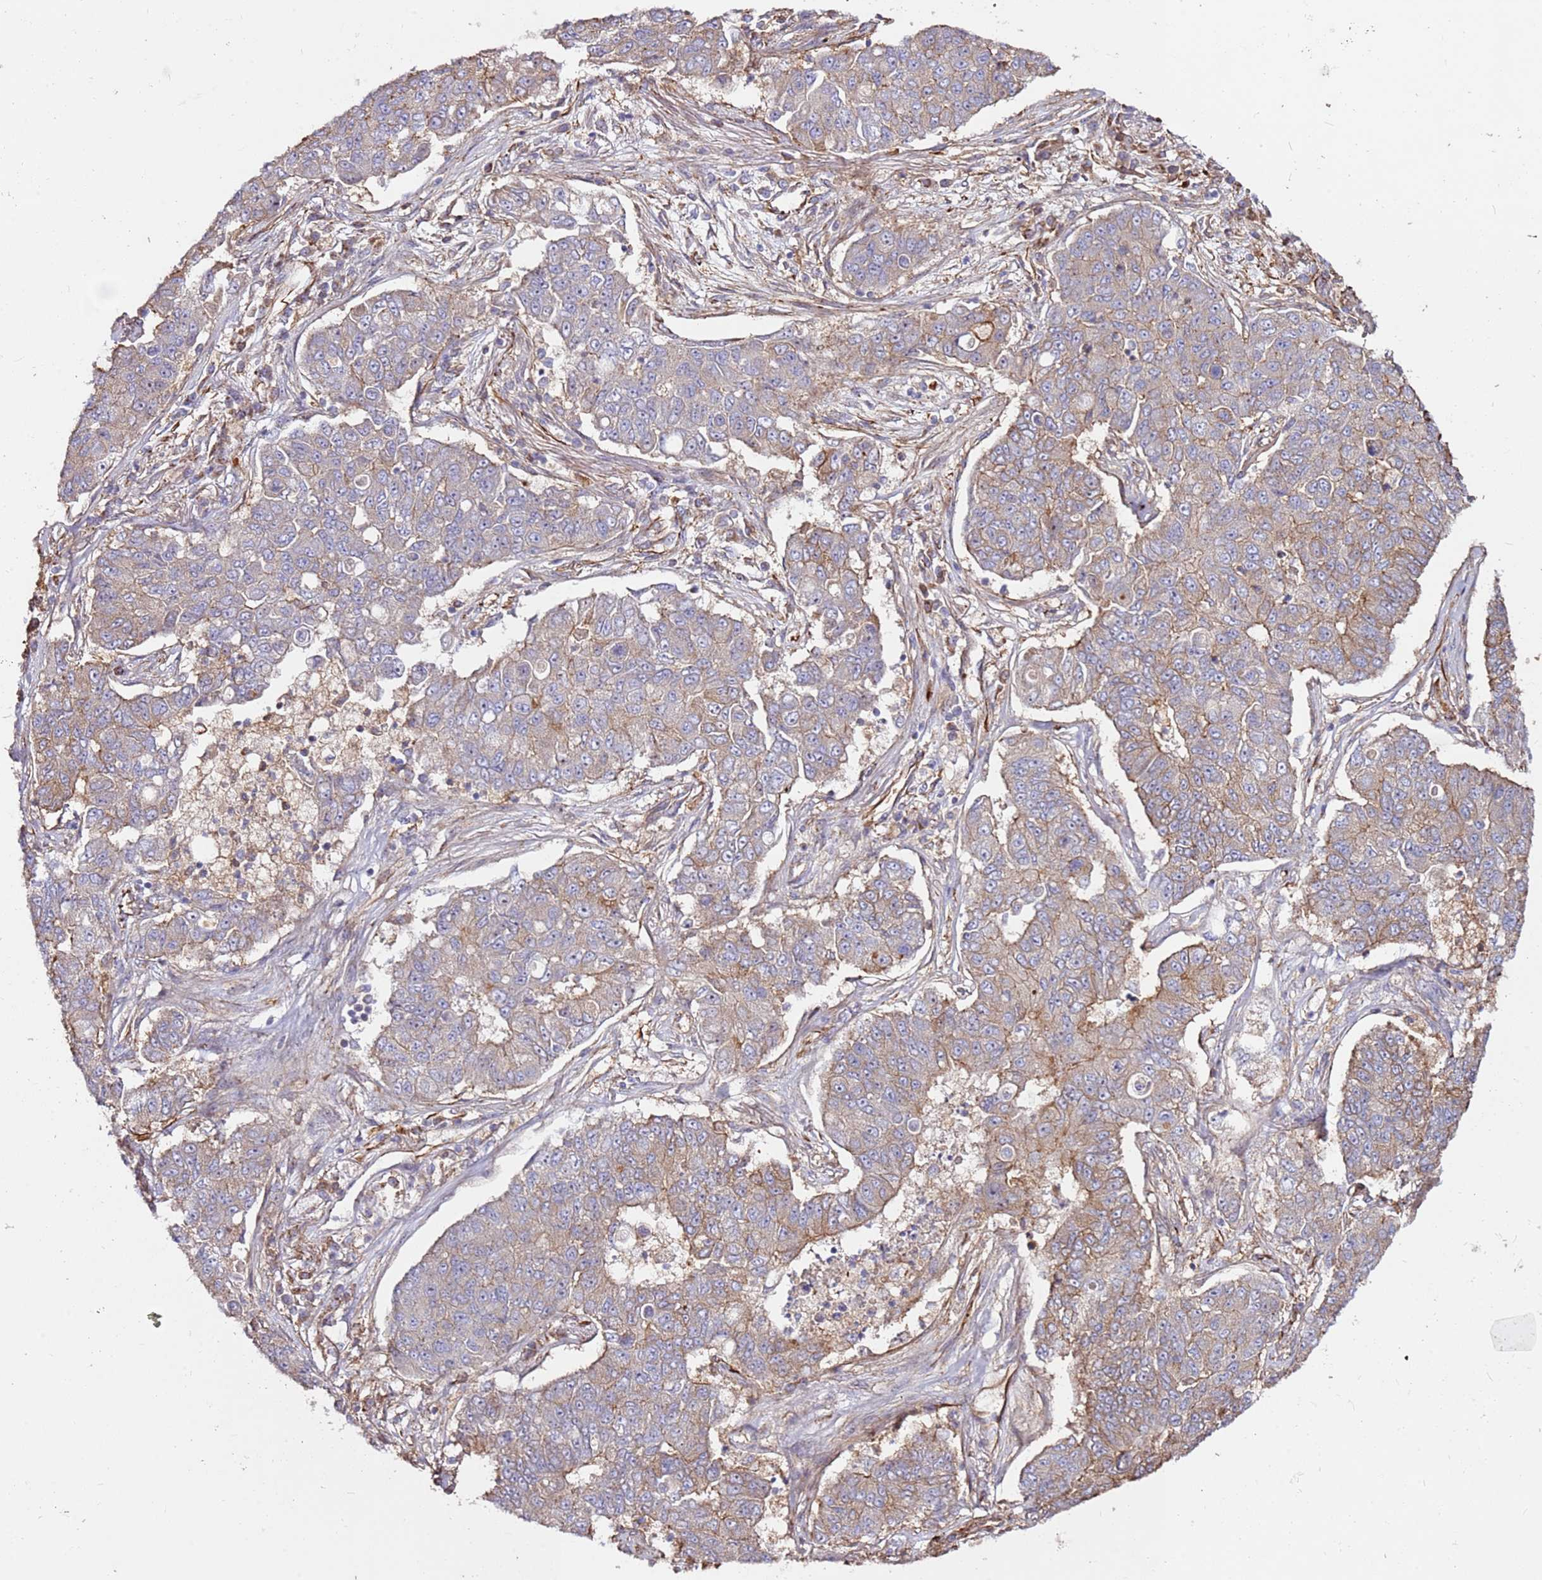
{"staining": {"intensity": "weak", "quantity": "<25%", "location": "cytoplasmic/membranous"}, "tissue": "lung cancer", "cell_type": "Tumor cells", "image_type": "cancer", "snomed": [{"axis": "morphology", "description": "Squamous cell carcinoma, NOS"}, {"axis": "topography", "description": "Lung"}], "caption": "This is an immunohistochemistry (IHC) histopathology image of human squamous cell carcinoma (lung). There is no positivity in tumor cells.", "gene": "MRGPRE", "patient": {"sex": "male", "age": 74}}